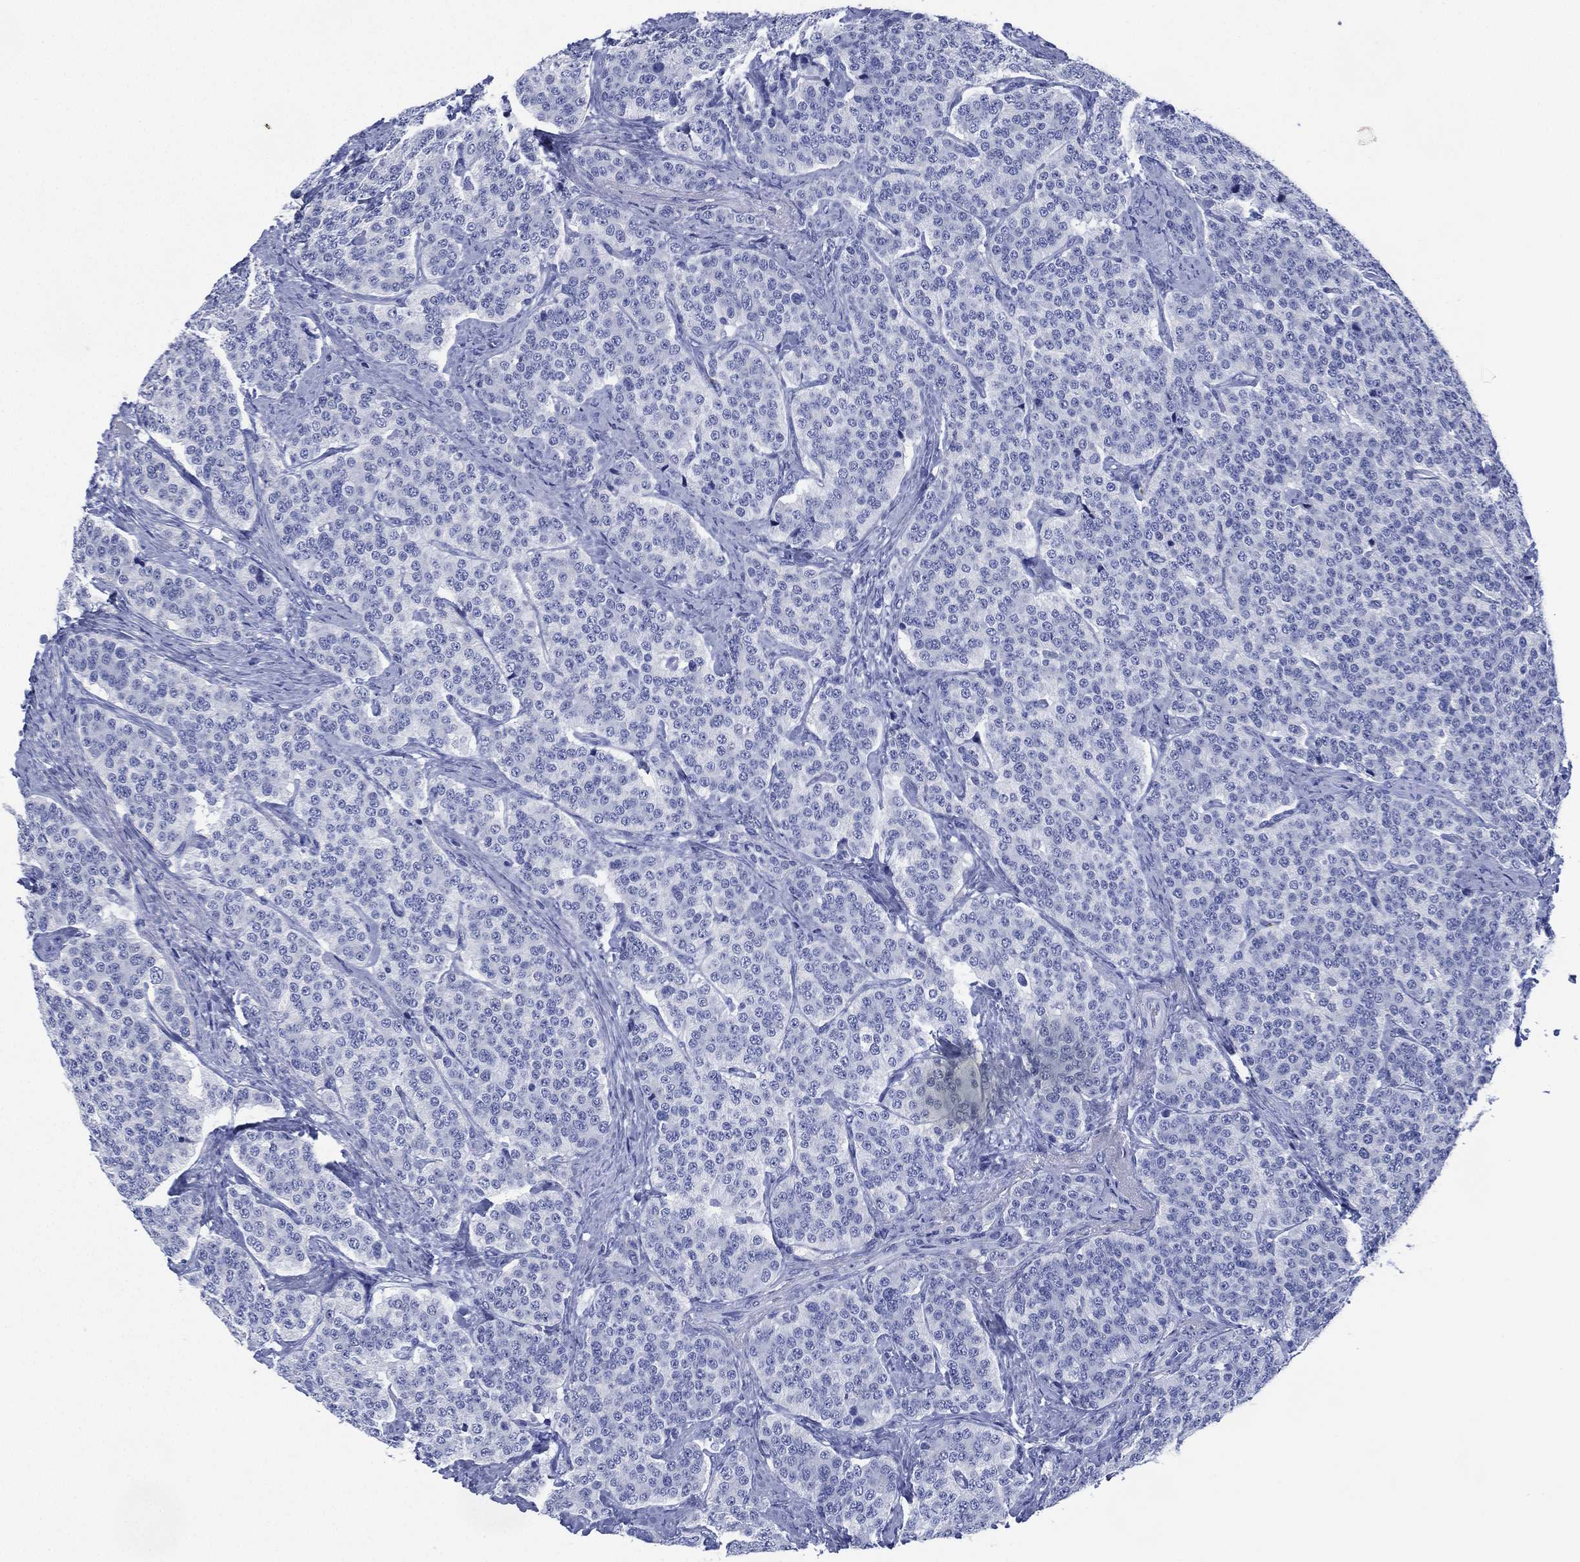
{"staining": {"intensity": "negative", "quantity": "none", "location": "none"}, "tissue": "carcinoid", "cell_type": "Tumor cells", "image_type": "cancer", "snomed": [{"axis": "morphology", "description": "Carcinoid, malignant, NOS"}, {"axis": "topography", "description": "Small intestine"}], "caption": "IHC histopathology image of neoplastic tissue: human carcinoid (malignant) stained with DAB demonstrates no significant protein staining in tumor cells.", "gene": "SIGLECL1", "patient": {"sex": "female", "age": 58}}